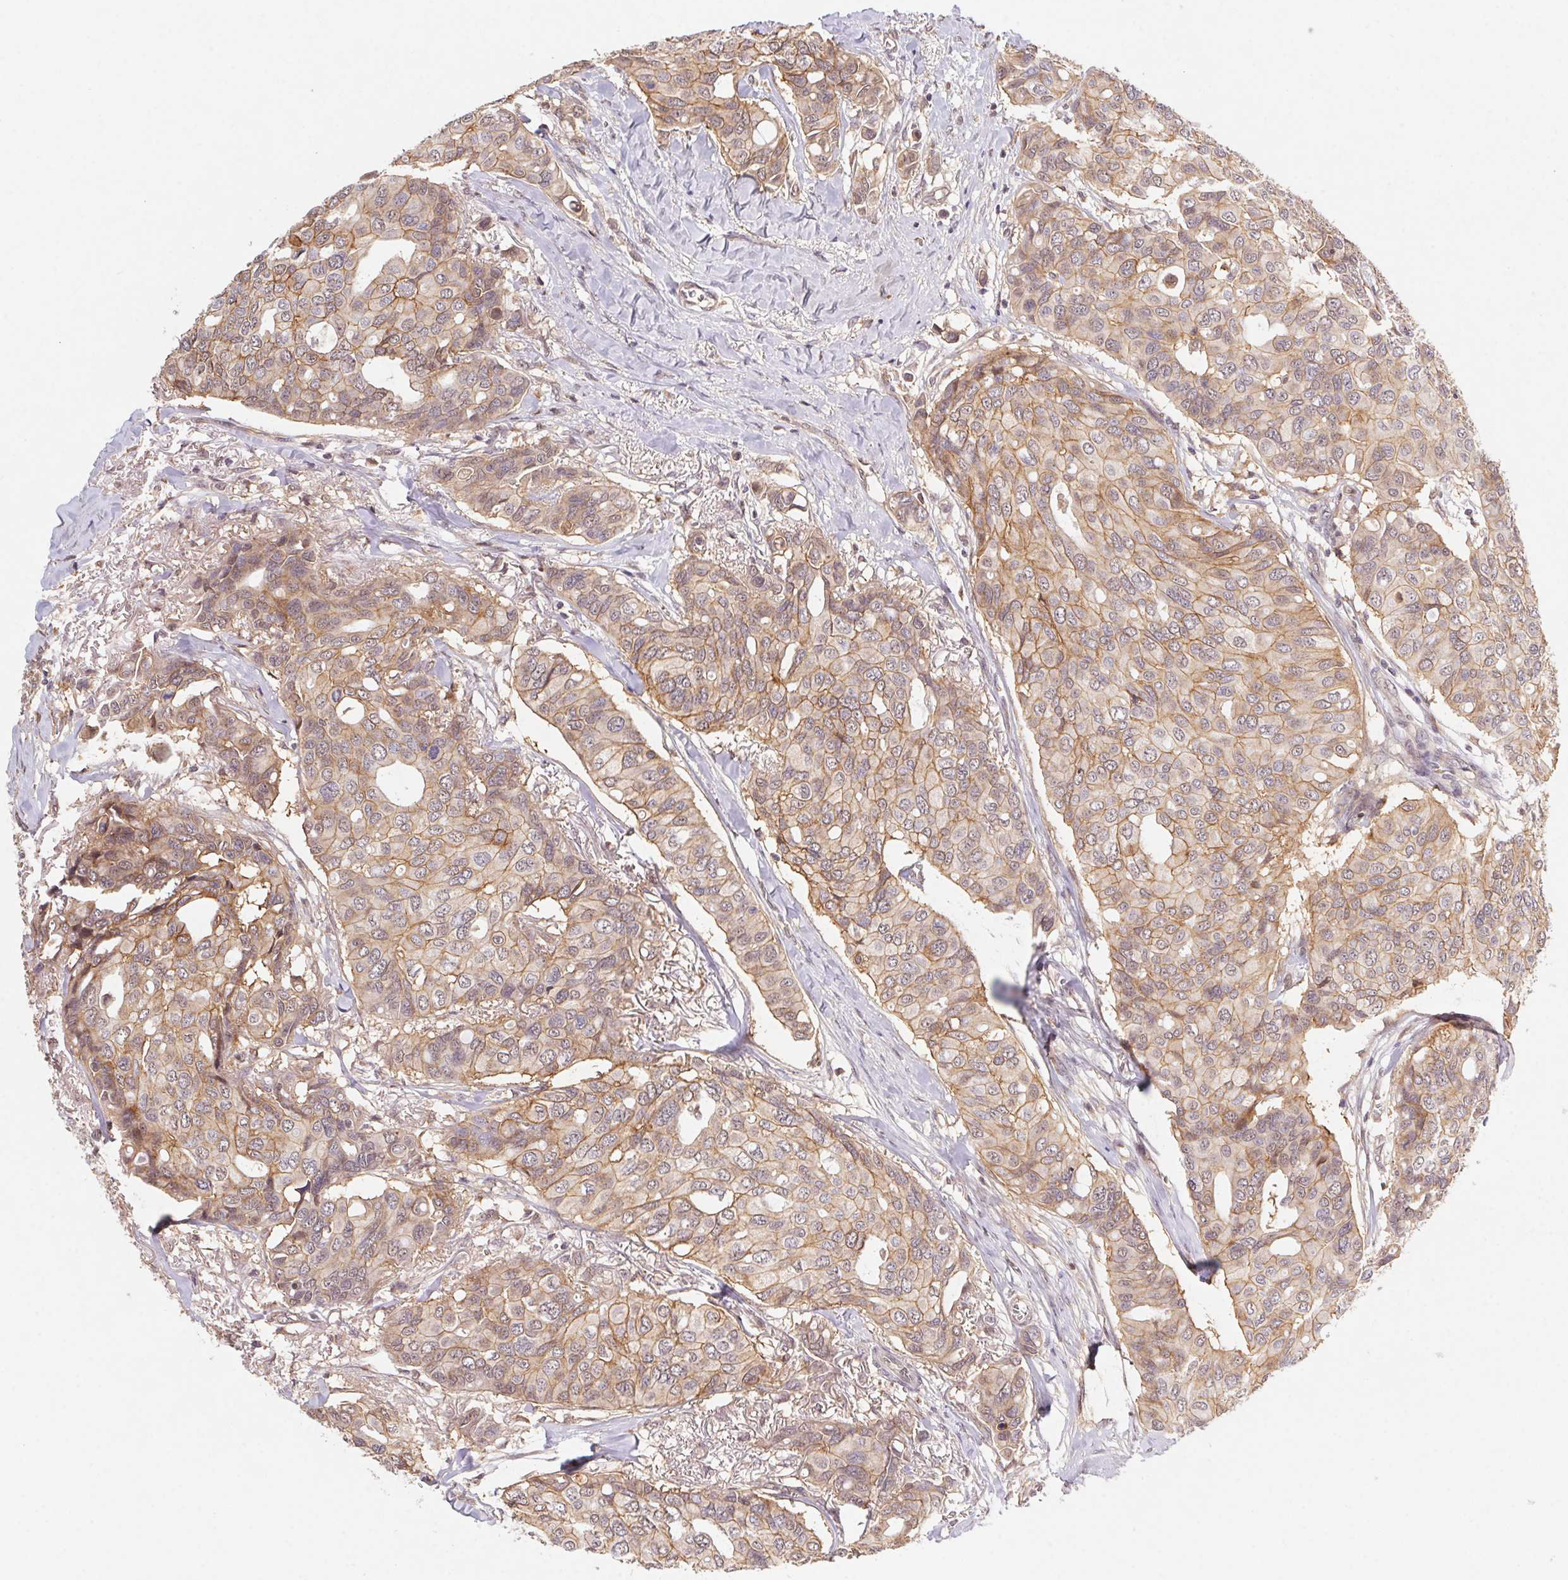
{"staining": {"intensity": "moderate", "quantity": ">75%", "location": "cytoplasmic/membranous"}, "tissue": "breast cancer", "cell_type": "Tumor cells", "image_type": "cancer", "snomed": [{"axis": "morphology", "description": "Duct carcinoma"}, {"axis": "topography", "description": "Breast"}], "caption": "Immunohistochemistry of breast cancer reveals medium levels of moderate cytoplasmic/membranous positivity in approximately >75% of tumor cells. (Stains: DAB in brown, nuclei in blue, Microscopy: brightfield microscopy at high magnification).", "gene": "SLC52A2", "patient": {"sex": "female", "age": 54}}